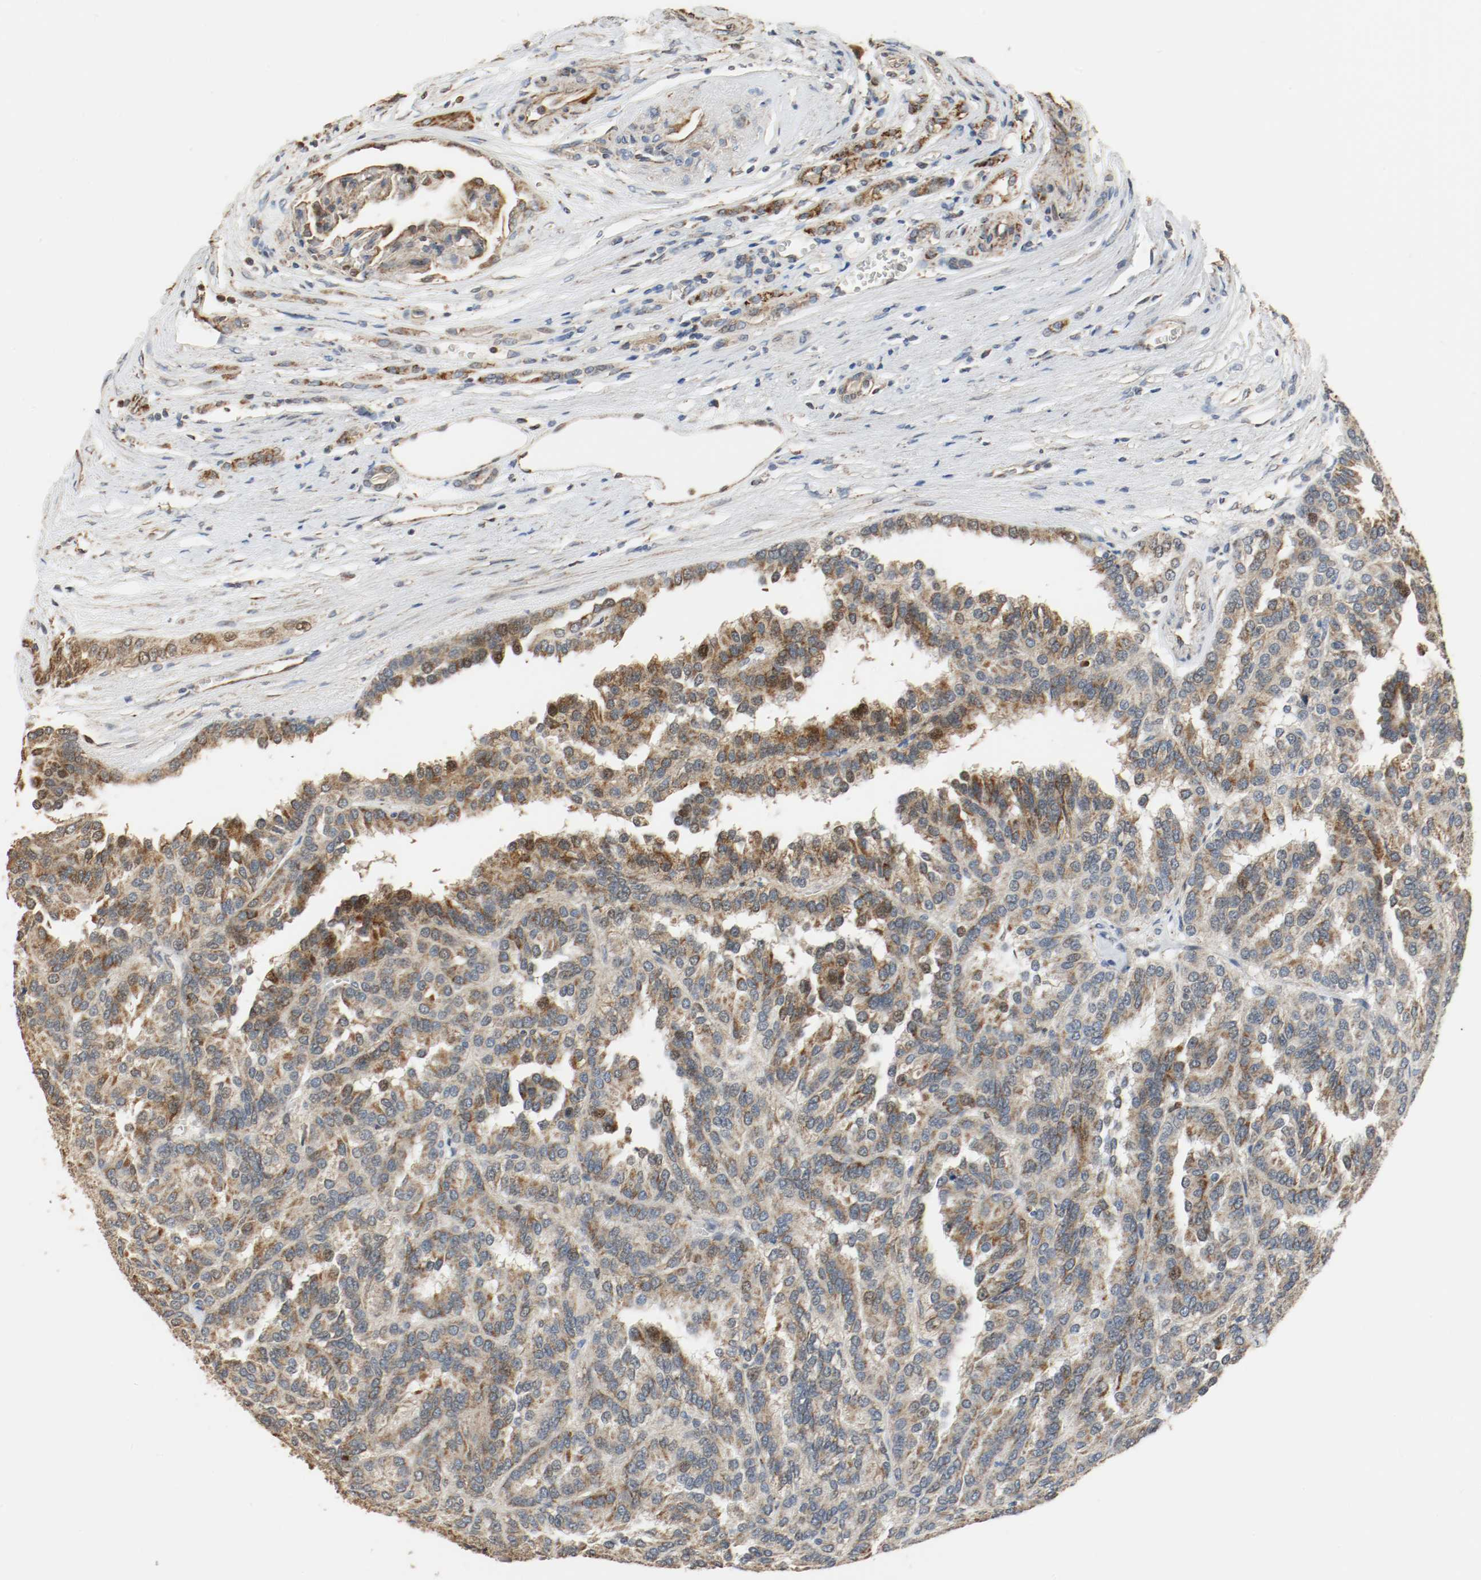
{"staining": {"intensity": "strong", "quantity": ">75%", "location": "cytoplasmic/membranous"}, "tissue": "renal cancer", "cell_type": "Tumor cells", "image_type": "cancer", "snomed": [{"axis": "morphology", "description": "Adenocarcinoma, NOS"}, {"axis": "topography", "description": "Kidney"}], "caption": "Renal cancer (adenocarcinoma) stained for a protein (brown) displays strong cytoplasmic/membranous positive positivity in approximately >75% of tumor cells.", "gene": "ALDH4A1", "patient": {"sex": "male", "age": 46}}